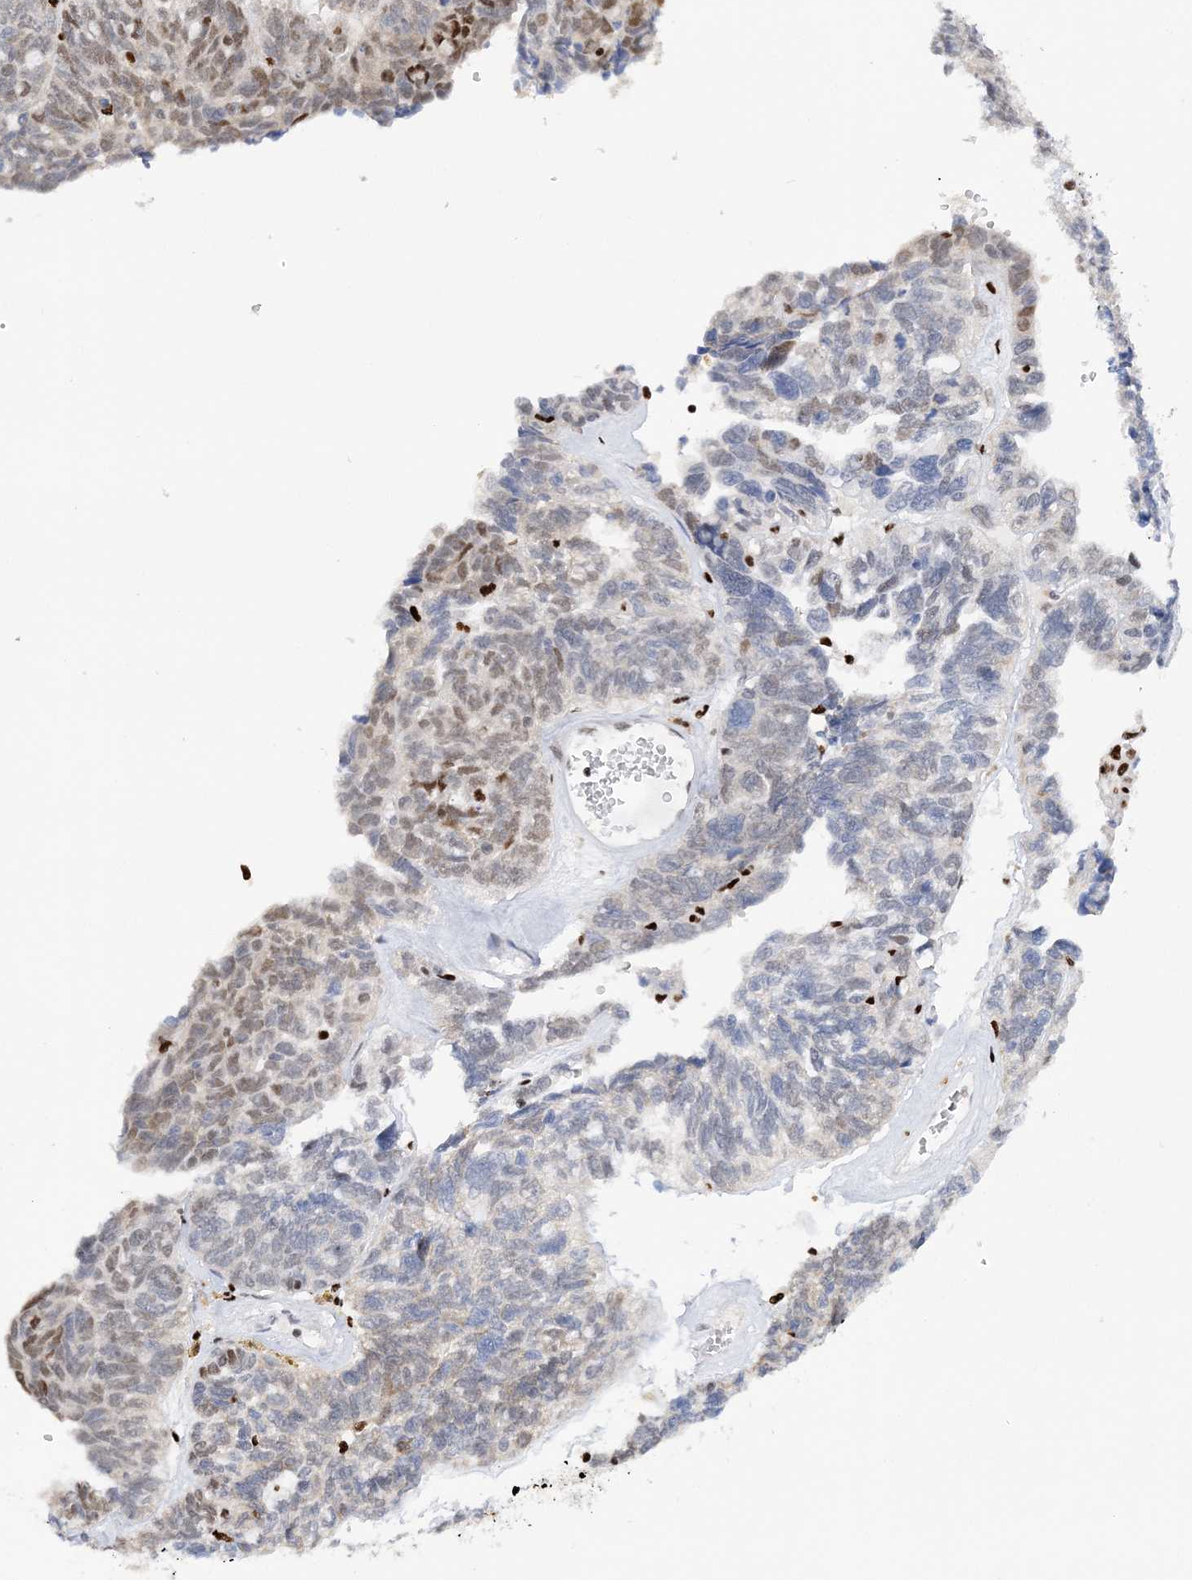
{"staining": {"intensity": "moderate", "quantity": "25%-75%", "location": "nuclear"}, "tissue": "ovarian cancer", "cell_type": "Tumor cells", "image_type": "cancer", "snomed": [{"axis": "morphology", "description": "Cystadenocarcinoma, serous, NOS"}, {"axis": "topography", "description": "Ovary"}], "caption": "A high-resolution image shows IHC staining of ovarian serous cystadenocarcinoma, which reveals moderate nuclear positivity in about 25%-75% of tumor cells.", "gene": "NIT2", "patient": {"sex": "female", "age": 79}}